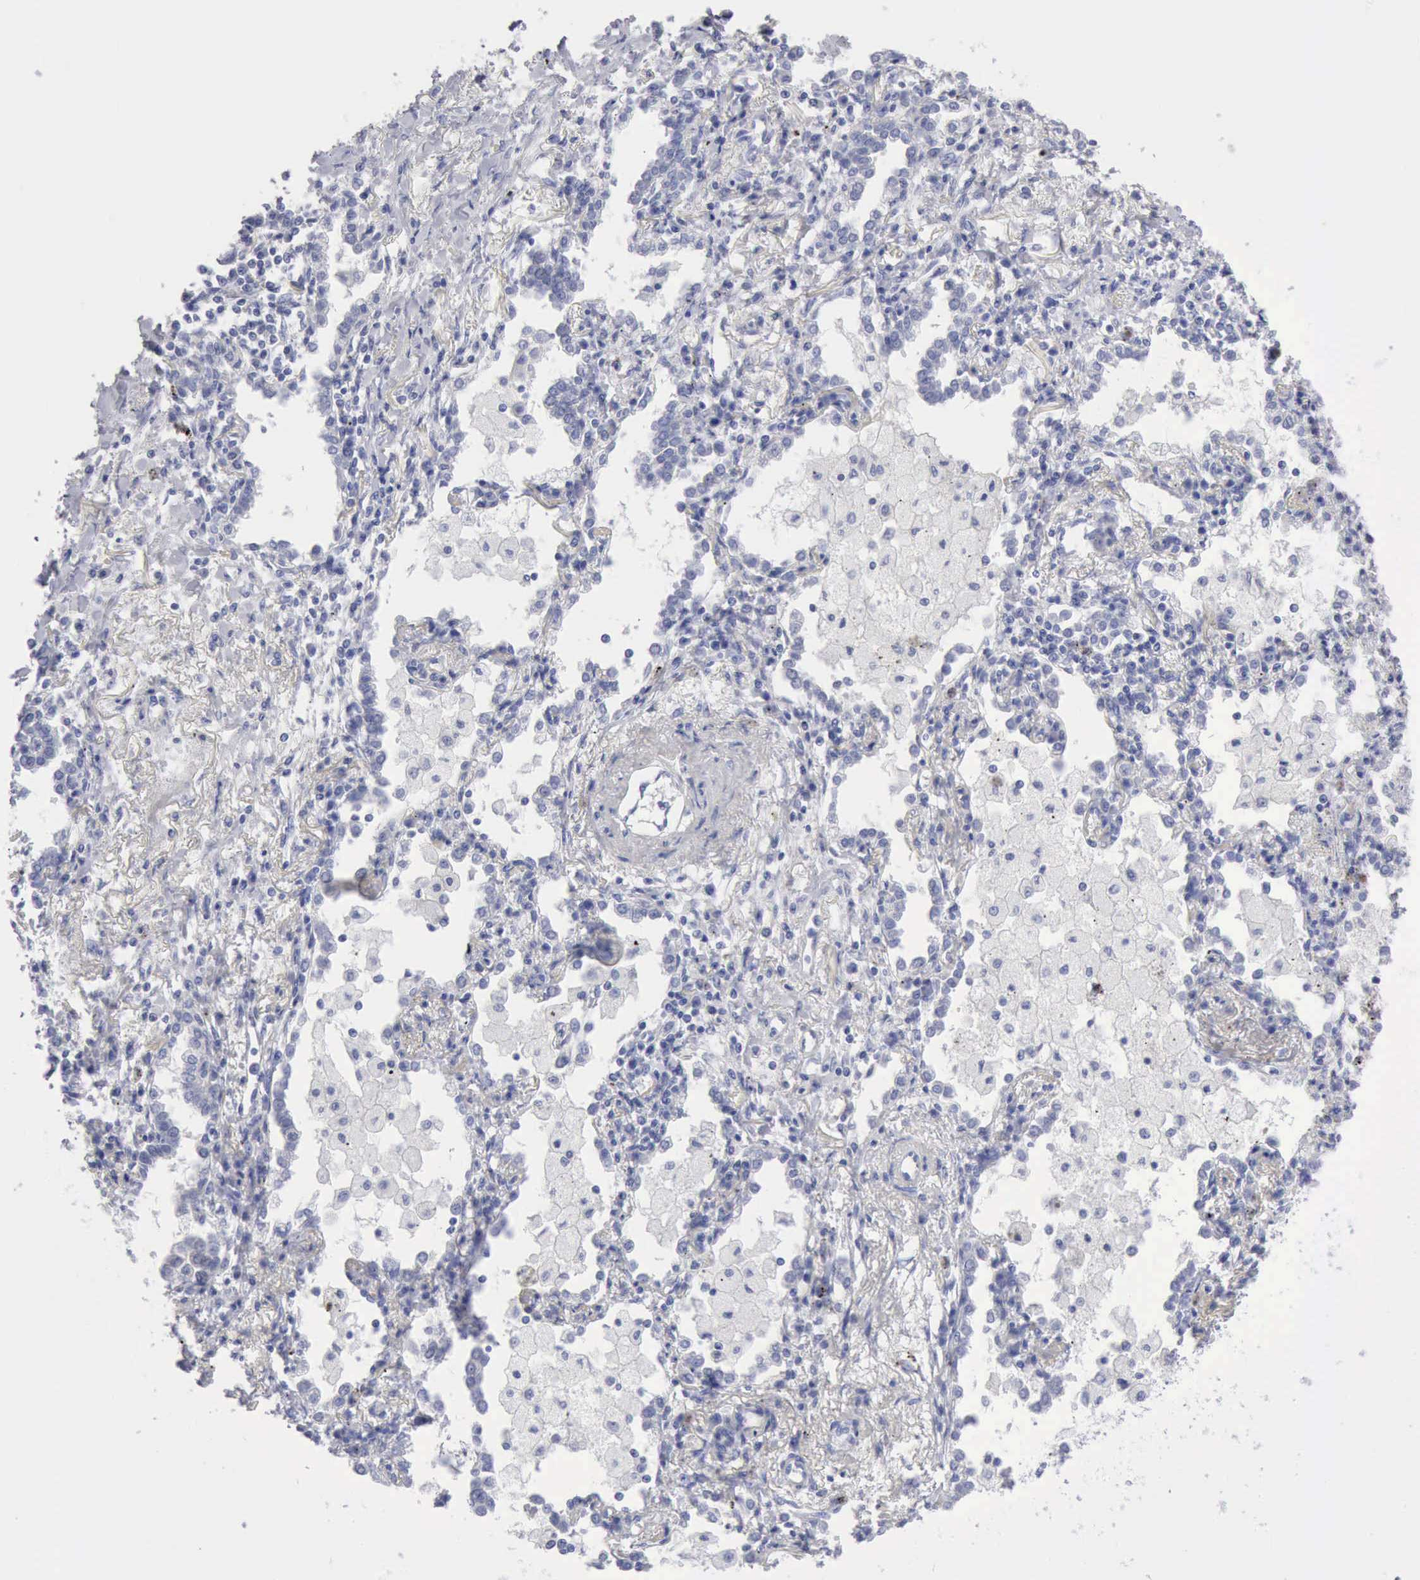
{"staining": {"intensity": "negative", "quantity": "none", "location": "none"}, "tissue": "lung cancer", "cell_type": "Tumor cells", "image_type": "cancer", "snomed": [{"axis": "morphology", "description": "Adenocarcinoma, NOS"}, {"axis": "topography", "description": "Lung"}], "caption": "IHC image of neoplastic tissue: human adenocarcinoma (lung) stained with DAB demonstrates no significant protein positivity in tumor cells. (DAB (3,3'-diaminobenzidine) immunohistochemistry (IHC), high magnification).", "gene": "KRT5", "patient": {"sex": "male", "age": 60}}